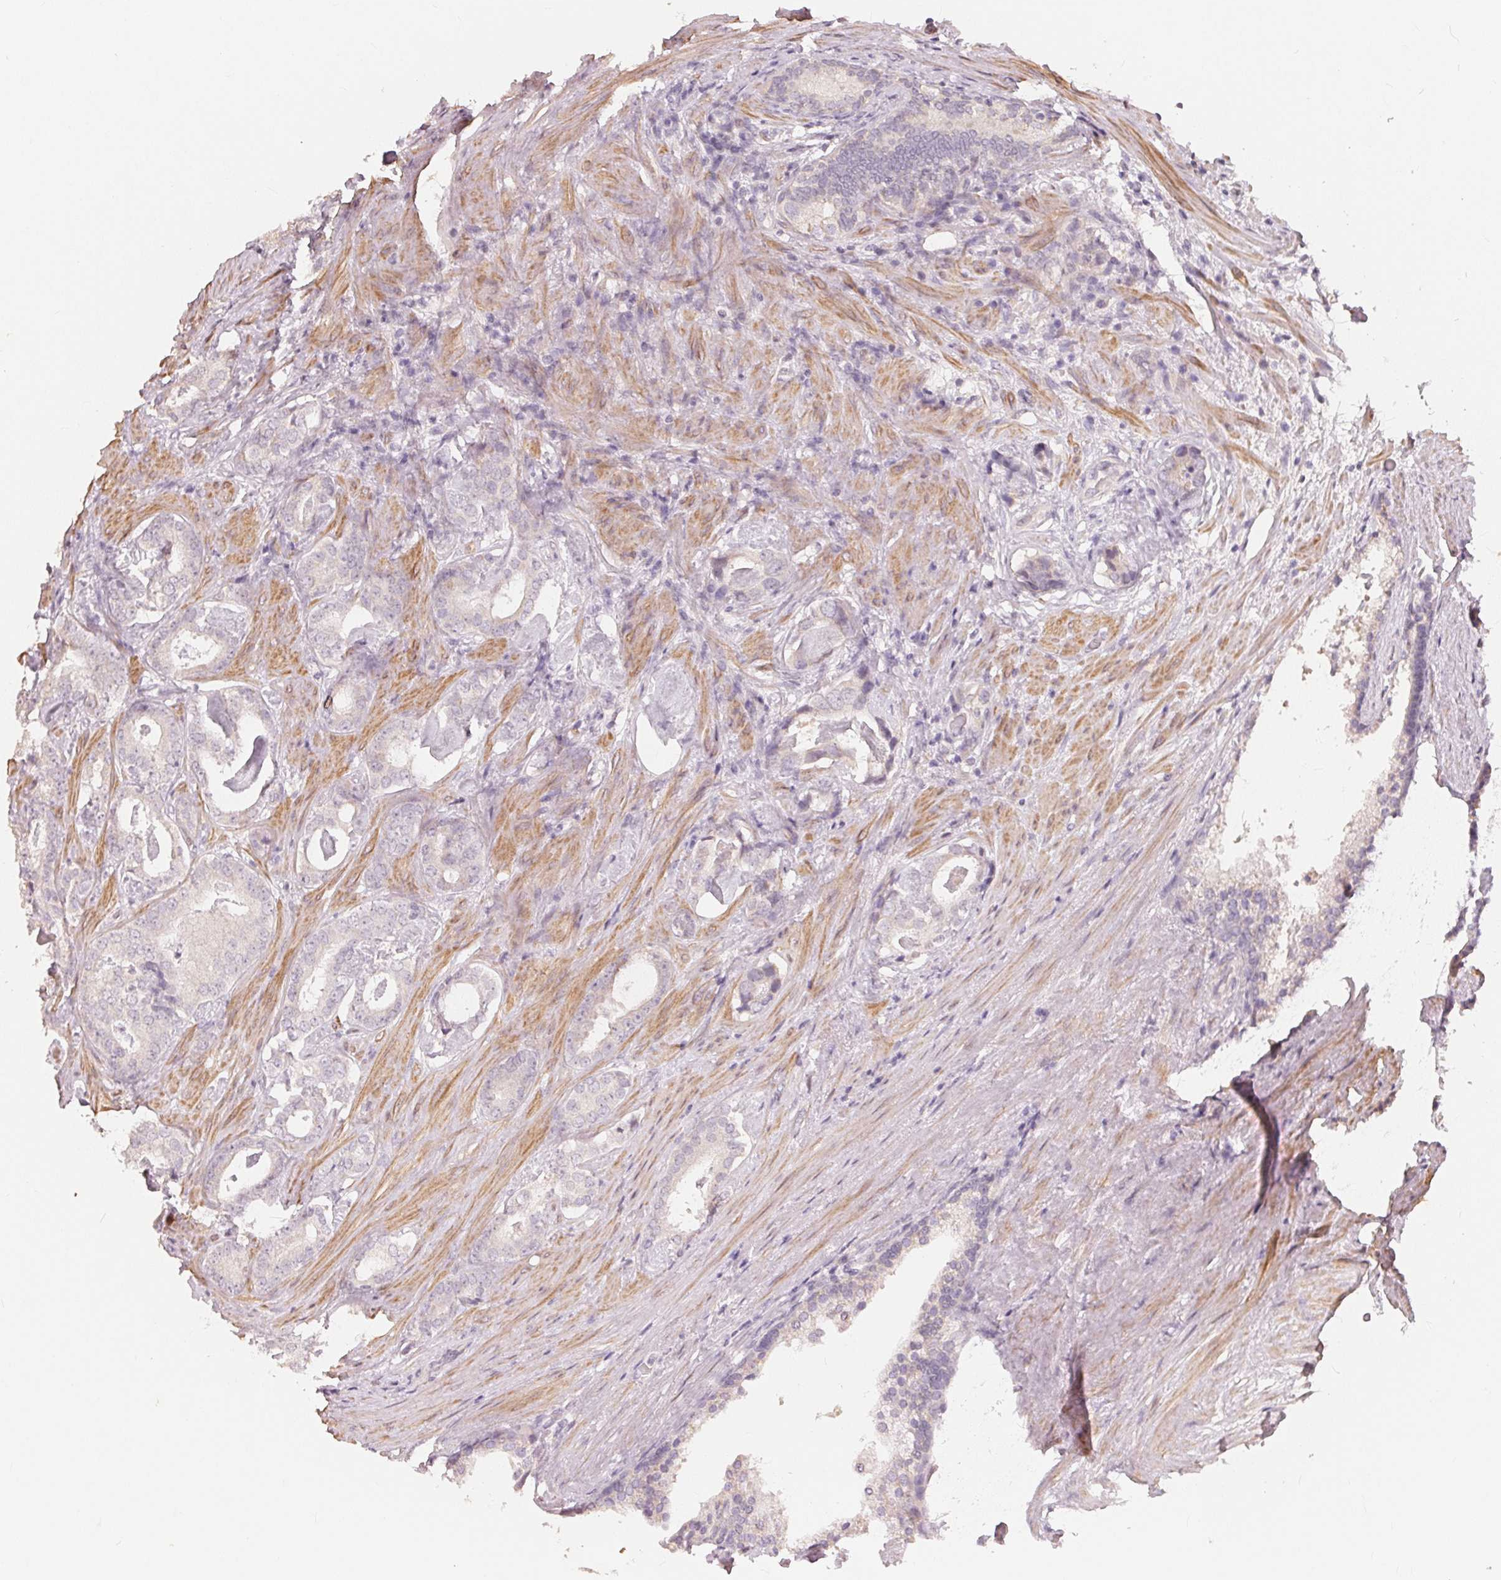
{"staining": {"intensity": "negative", "quantity": "none", "location": "none"}, "tissue": "prostate cancer", "cell_type": "Tumor cells", "image_type": "cancer", "snomed": [{"axis": "morphology", "description": "Adenocarcinoma, Low grade"}, {"axis": "topography", "description": "Prostate and seminal vesicle, NOS"}], "caption": "Photomicrograph shows no significant protein positivity in tumor cells of prostate cancer (adenocarcinoma (low-grade)).", "gene": "TP53AIP1", "patient": {"sex": "male", "age": 71}}